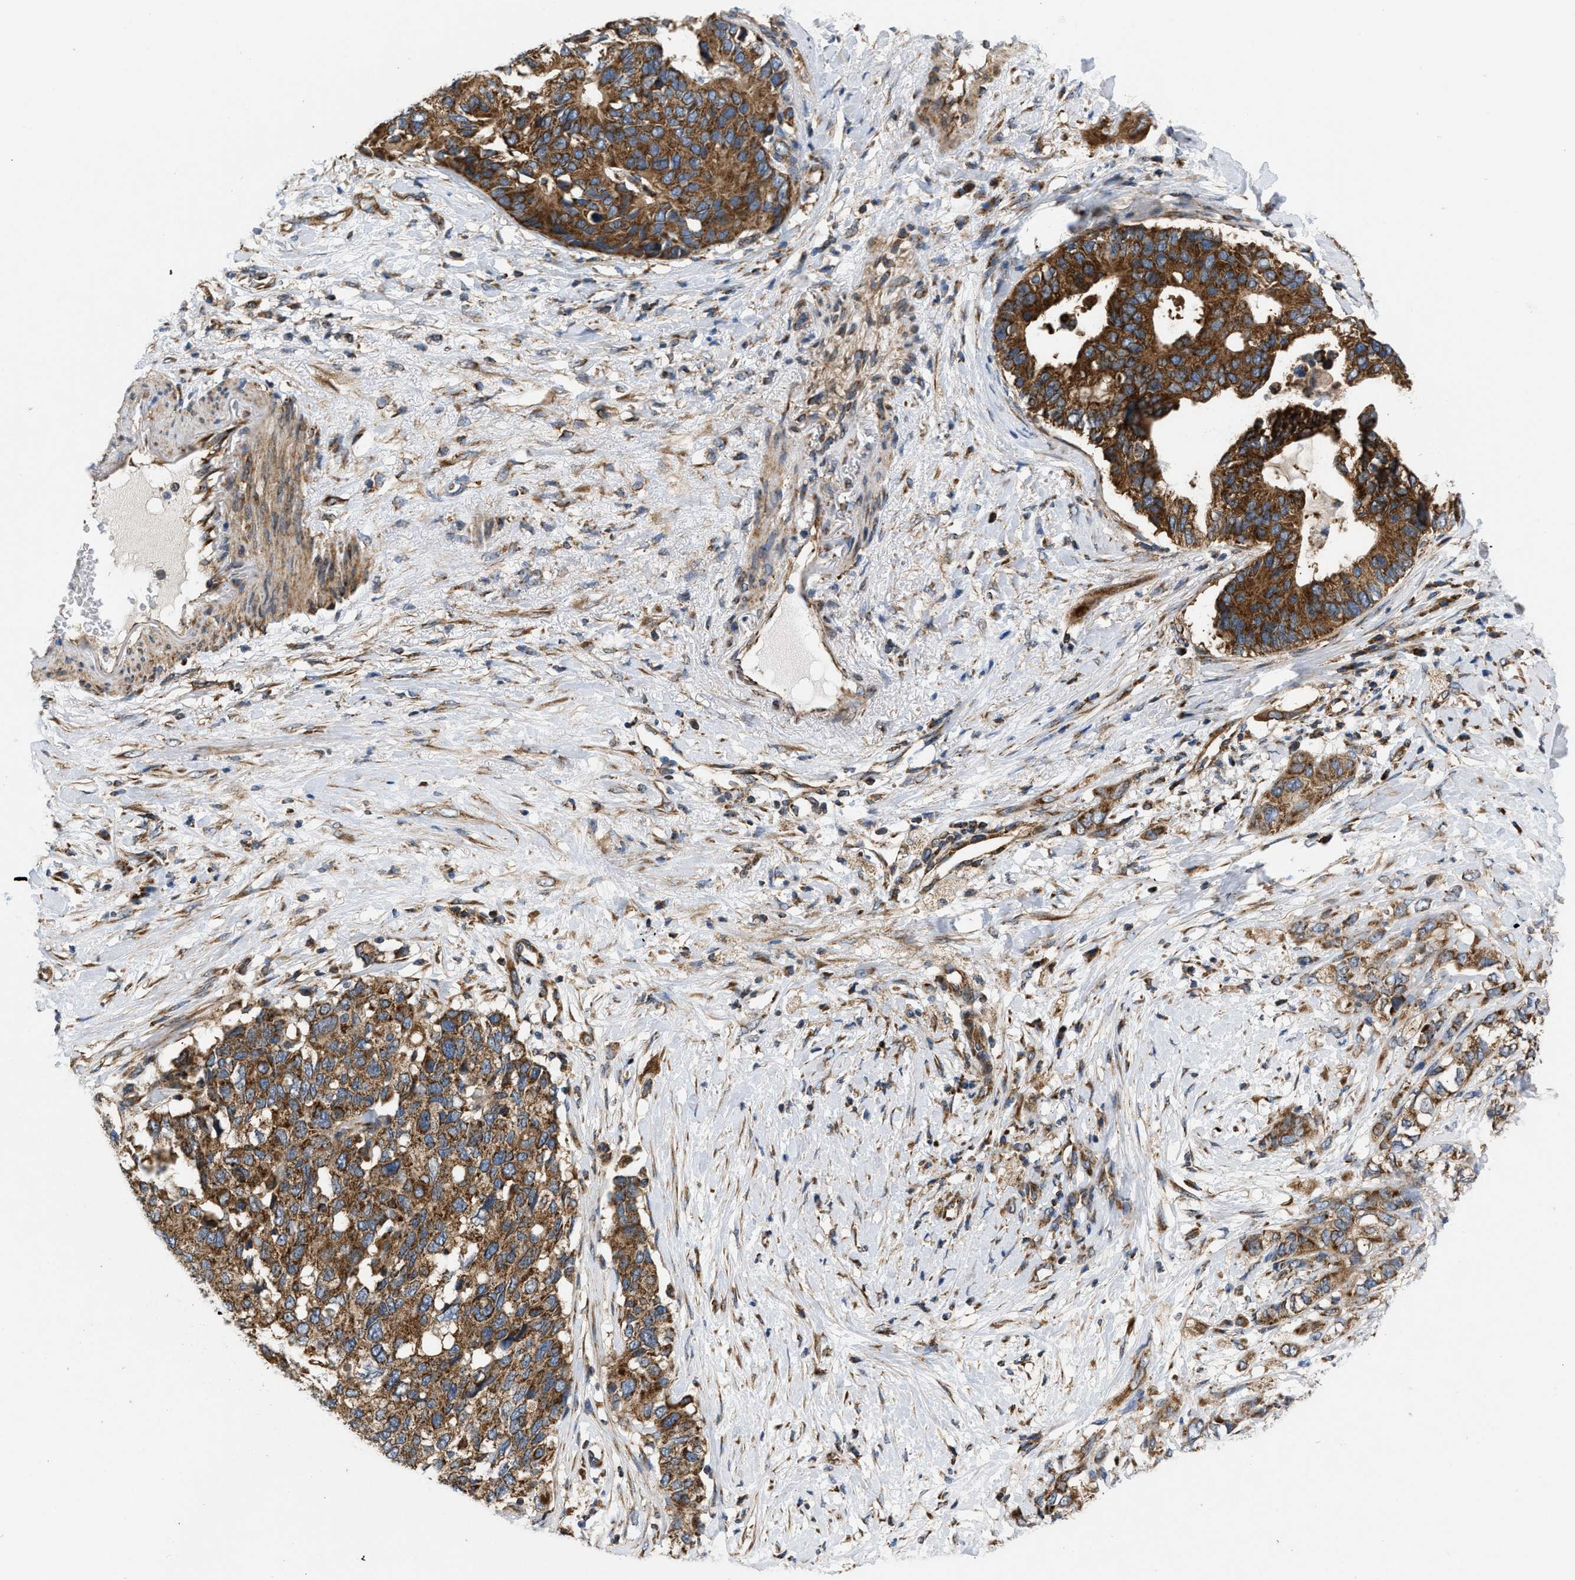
{"staining": {"intensity": "strong", "quantity": ">75%", "location": "cytoplasmic/membranous"}, "tissue": "pancreatic cancer", "cell_type": "Tumor cells", "image_type": "cancer", "snomed": [{"axis": "morphology", "description": "Adenocarcinoma, NOS"}, {"axis": "topography", "description": "Pancreas"}], "caption": "A photomicrograph showing strong cytoplasmic/membranous expression in about >75% of tumor cells in pancreatic cancer (adenocarcinoma), as visualized by brown immunohistochemical staining.", "gene": "OPTN", "patient": {"sex": "female", "age": 56}}